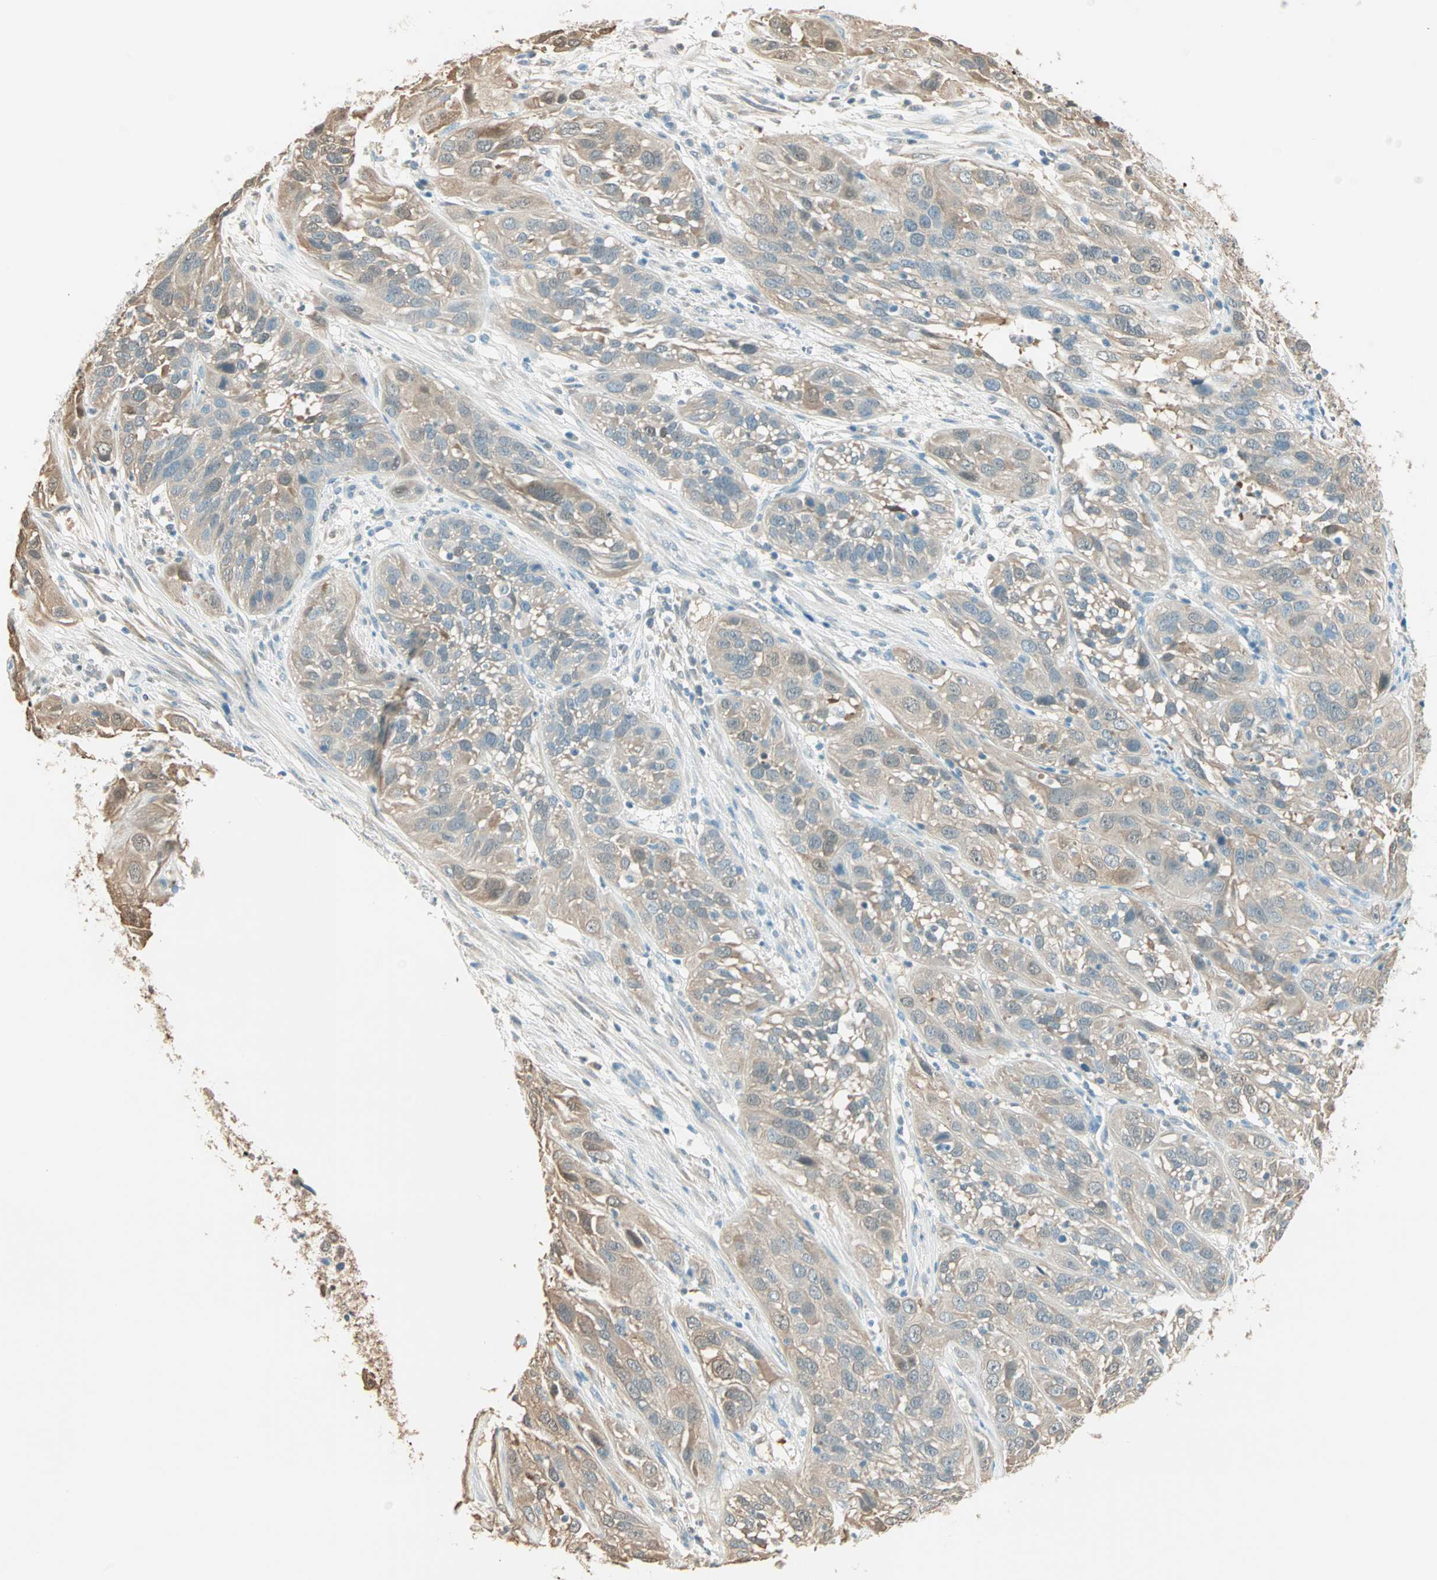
{"staining": {"intensity": "moderate", "quantity": ">75%", "location": "cytoplasmic/membranous"}, "tissue": "cervical cancer", "cell_type": "Tumor cells", "image_type": "cancer", "snomed": [{"axis": "morphology", "description": "Squamous cell carcinoma, NOS"}, {"axis": "topography", "description": "Cervix"}], "caption": "Immunohistochemistry micrograph of cervical squamous cell carcinoma stained for a protein (brown), which exhibits medium levels of moderate cytoplasmic/membranous staining in approximately >75% of tumor cells.", "gene": "S100A1", "patient": {"sex": "female", "age": 32}}